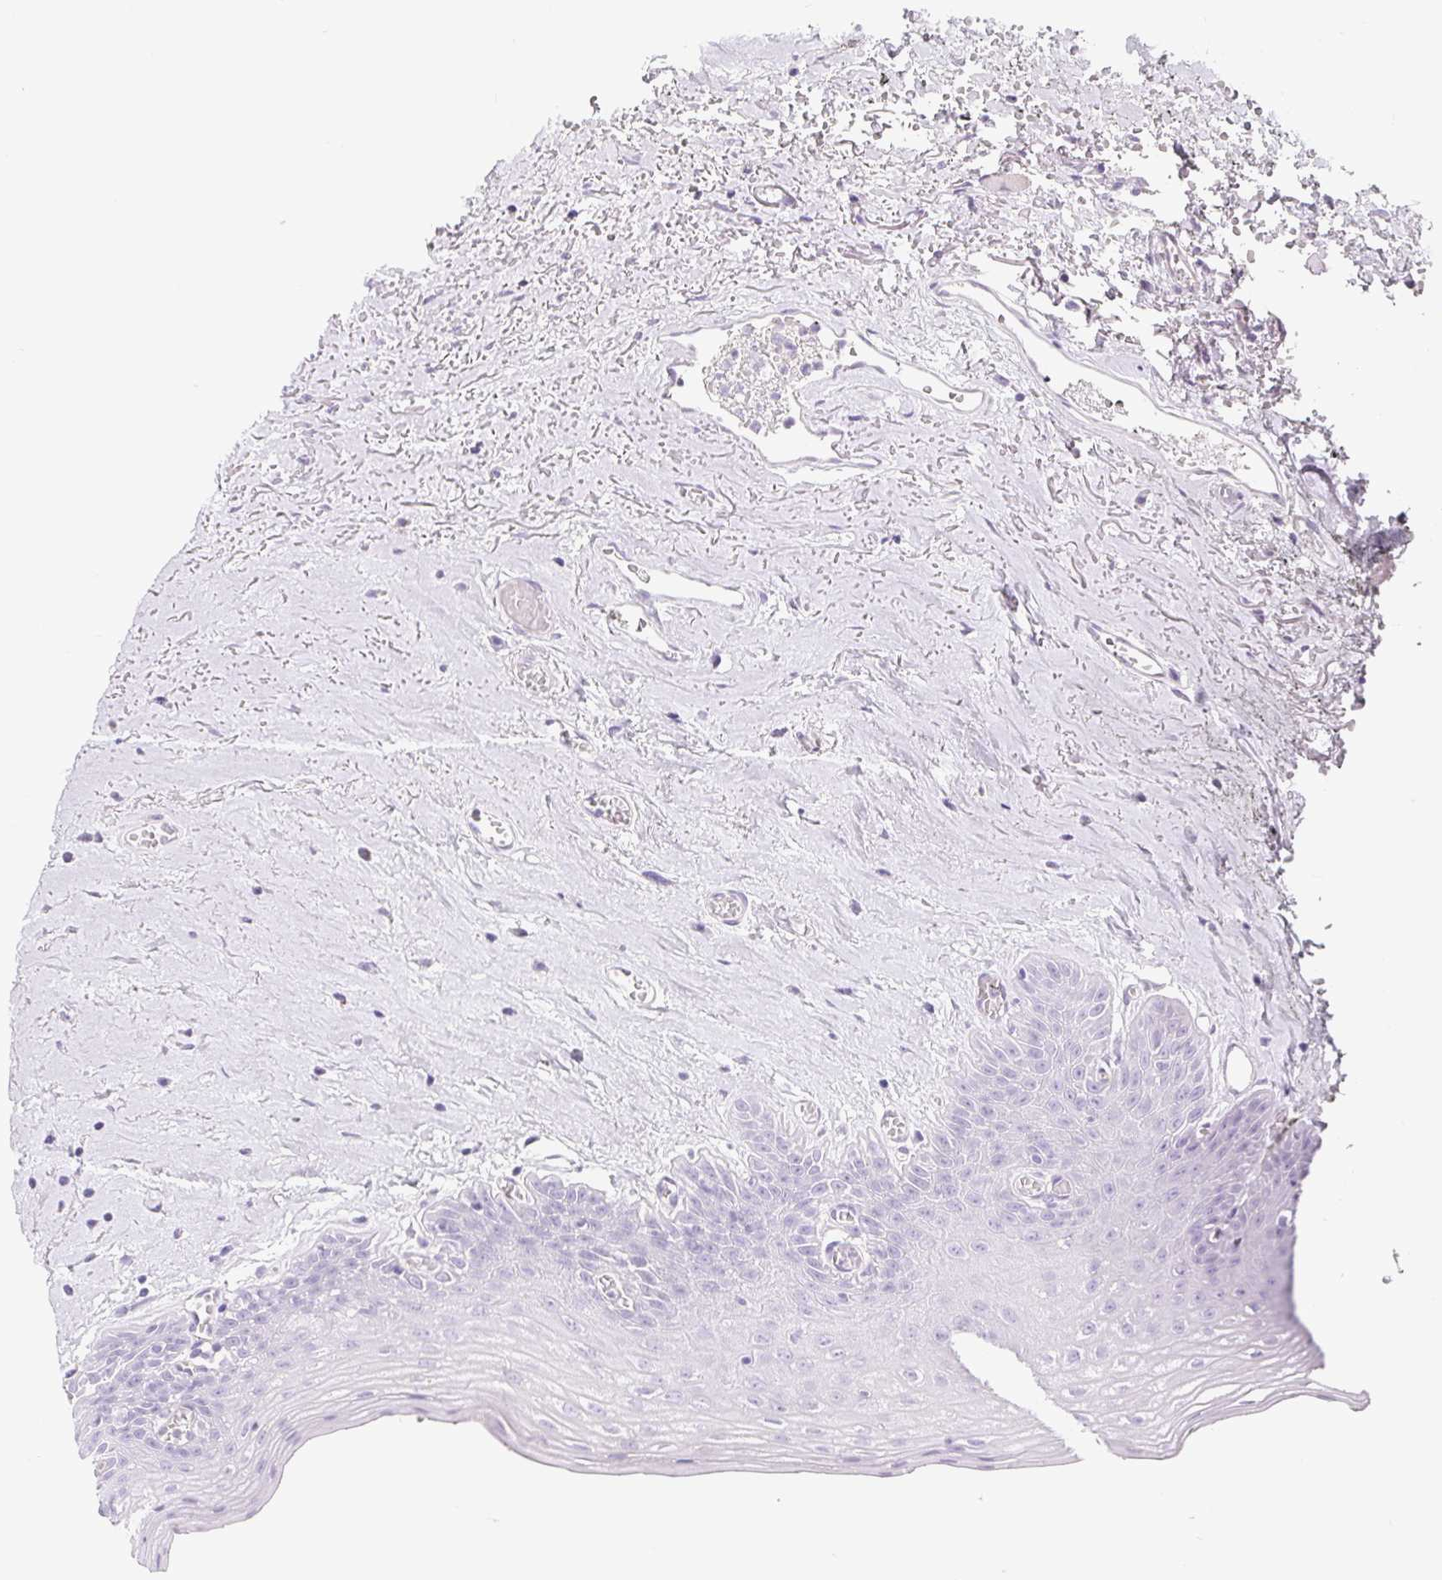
{"staining": {"intensity": "negative", "quantity": "none", "location": "none"}, "tissue": "oral mucosa", "cell_type": "Squamous epithelial cells", "image_type": "normal", "snomed": [{"axis": "morphology", "description": "Normal tissue, NOS"}, {"axis": "morphology", "description": "Squamous cell carcinoma, NOS"}, {"axis": "topography", "description": "Oral tissue"}, {"axis": "topography", "description": "Peripheral nerve tissue"}, {"axis": "topography", "description": "Head-Neck"}], "caption": "This is an immunohistochemistry micrograph of unremarkable human oral mucosa. There is no expression in squamous epithelial cells.", "gene": "BCAS1", "patient": {"sex": "female", "age": 59}}